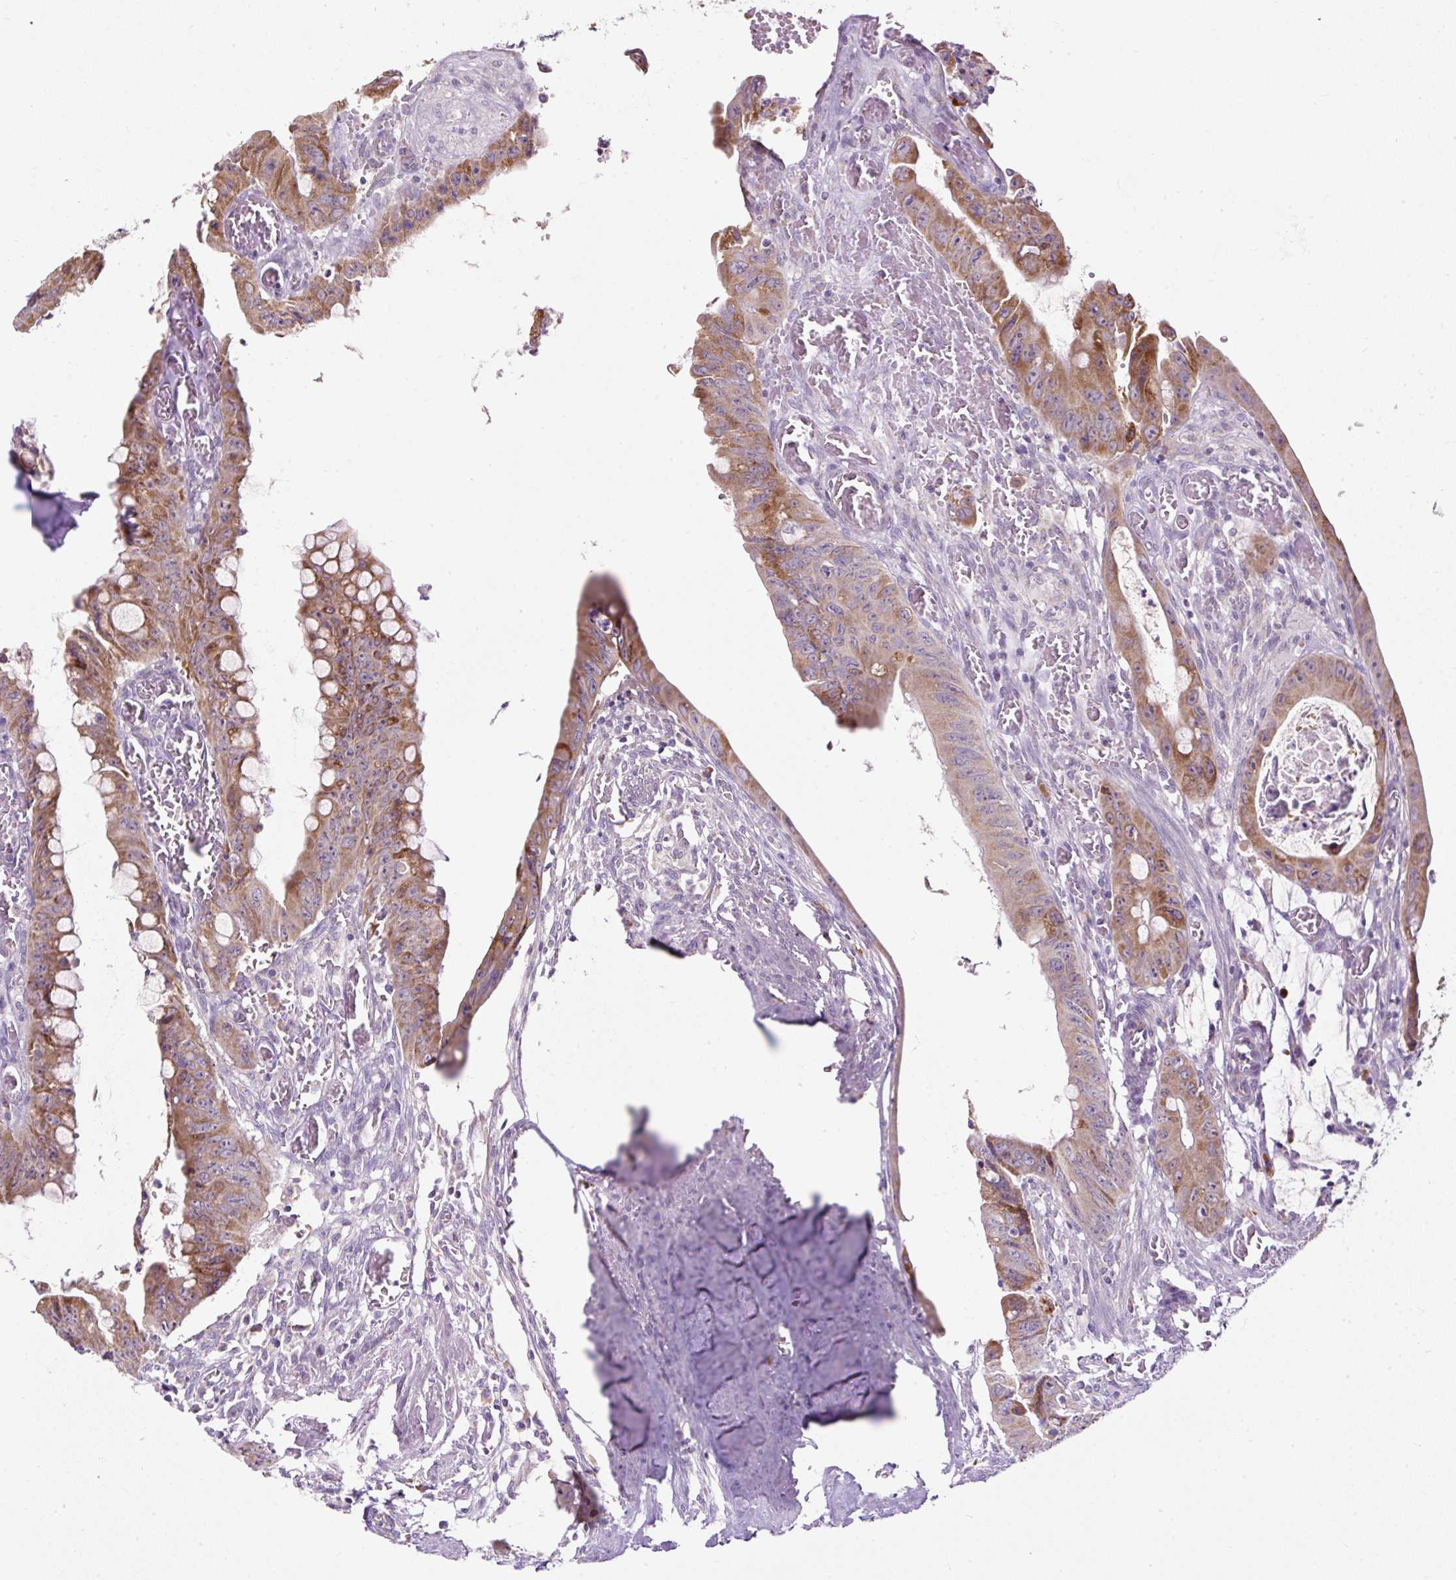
{"staining": {"intensity": "moderate", "quantity": ">75%", "location": "cytoplasmic/membranous"}, "tissue": "colorectal cancer", "cell_type": "Tumor cells", "image_type": "cancer", "snomed": [{"axis": "morphology", "description": "Adenocarcinoma, NOS"}, {"axis": "topography", "description": "Rectum"}], "caption": "Immunohistochemistry (IHC) image of colorectal cancer (adenocarcinoma) stained for a protein (brown), which displays medium levels of moderate cytoplasmic/membranous staining in approximately >75% of tumor cells.", "gene": "FMC1", "patient": {"sex": "male", "age": 78}}